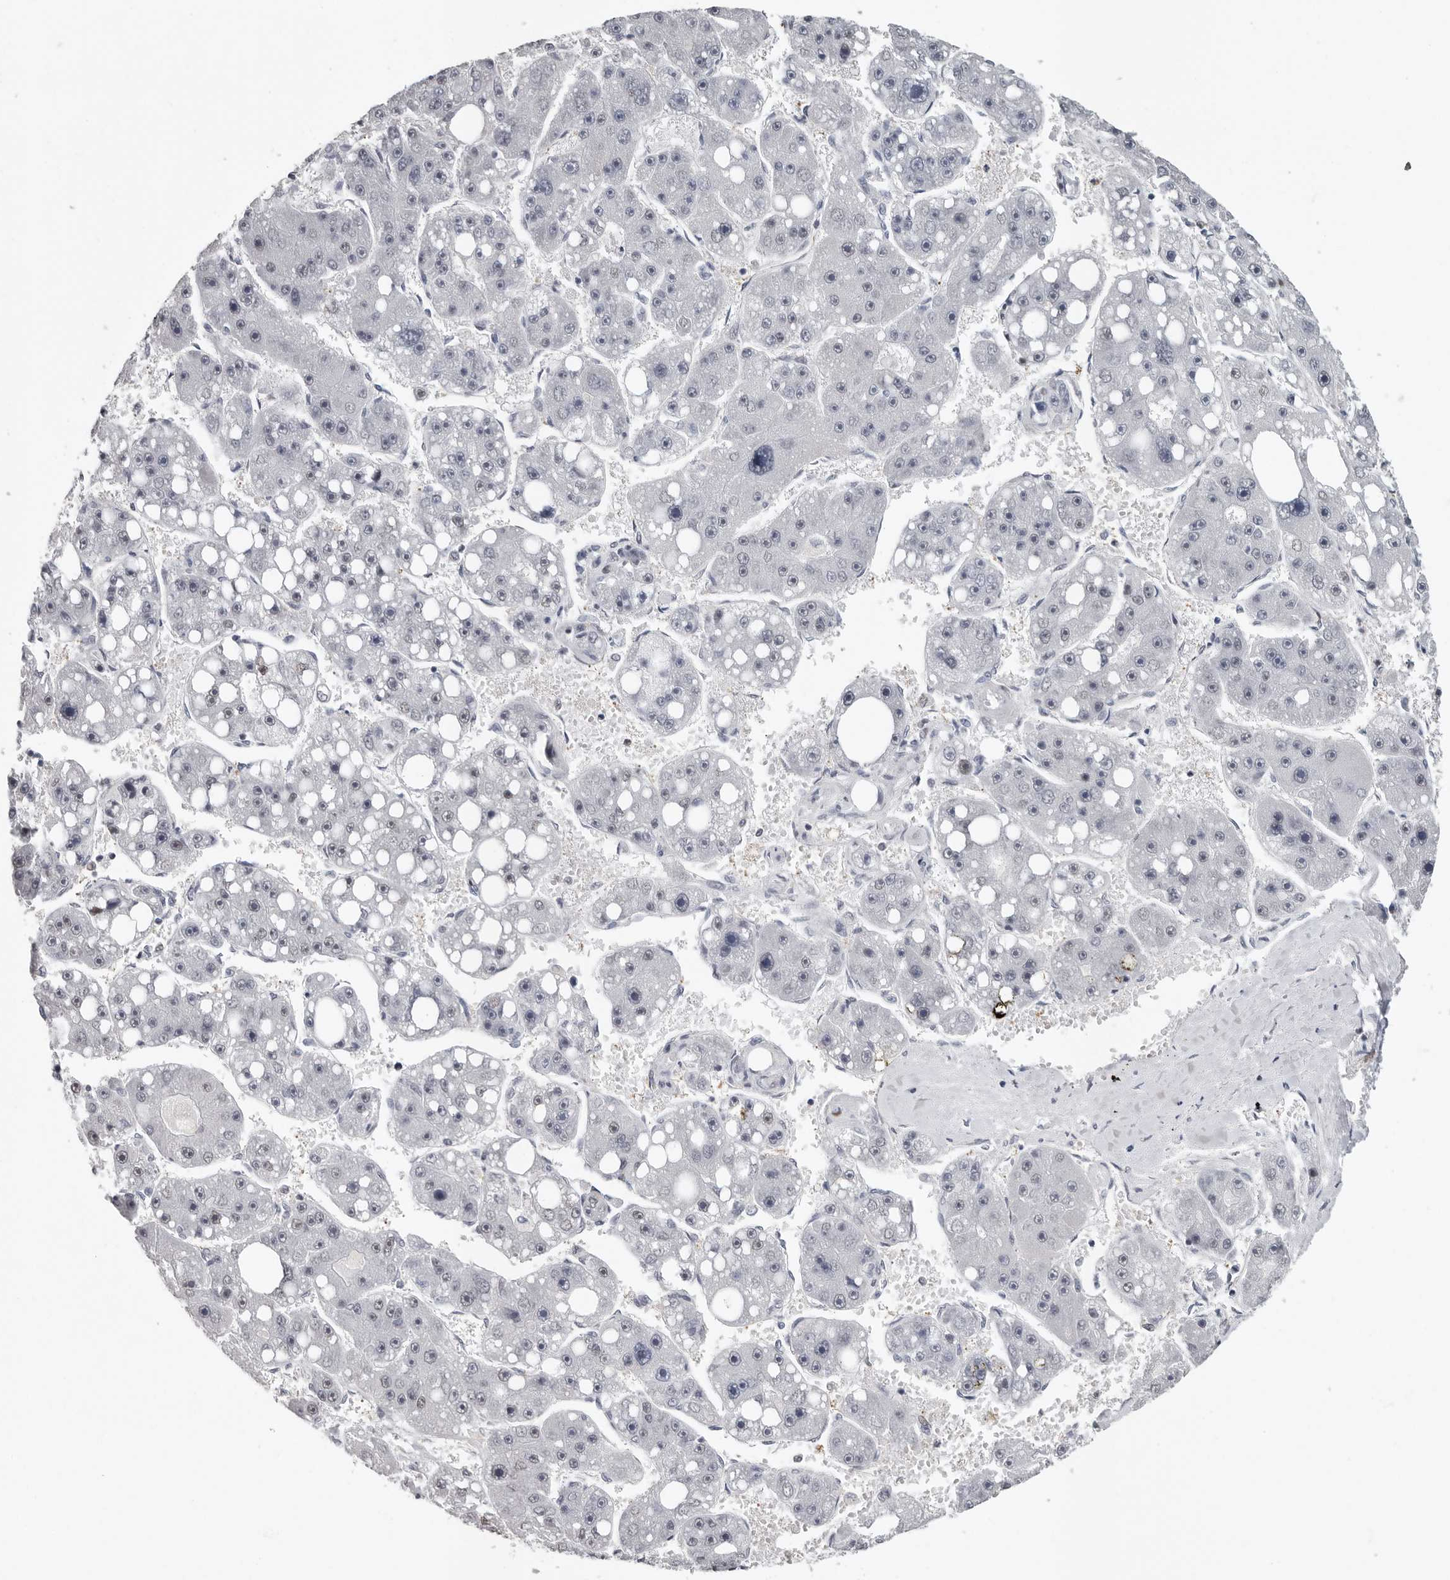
{"staining": {"intensity": "negative", "quantity": "none", "location": "none"}, "tissue": "liver cancer", "cell_type": "Tumor cells", "image_type": "cancer", "snomed": [{"axis": "morphology", "description": "Carcinoma, Hepatocellular, NOS"}, {"axis": "topography", "description": "Liver"}], "caption": "The photomicrograph reveals no staining of tumor cells in liver cancer.", "gene": "RALGPS2", "patient": {"sex": "female", "age": 61}}